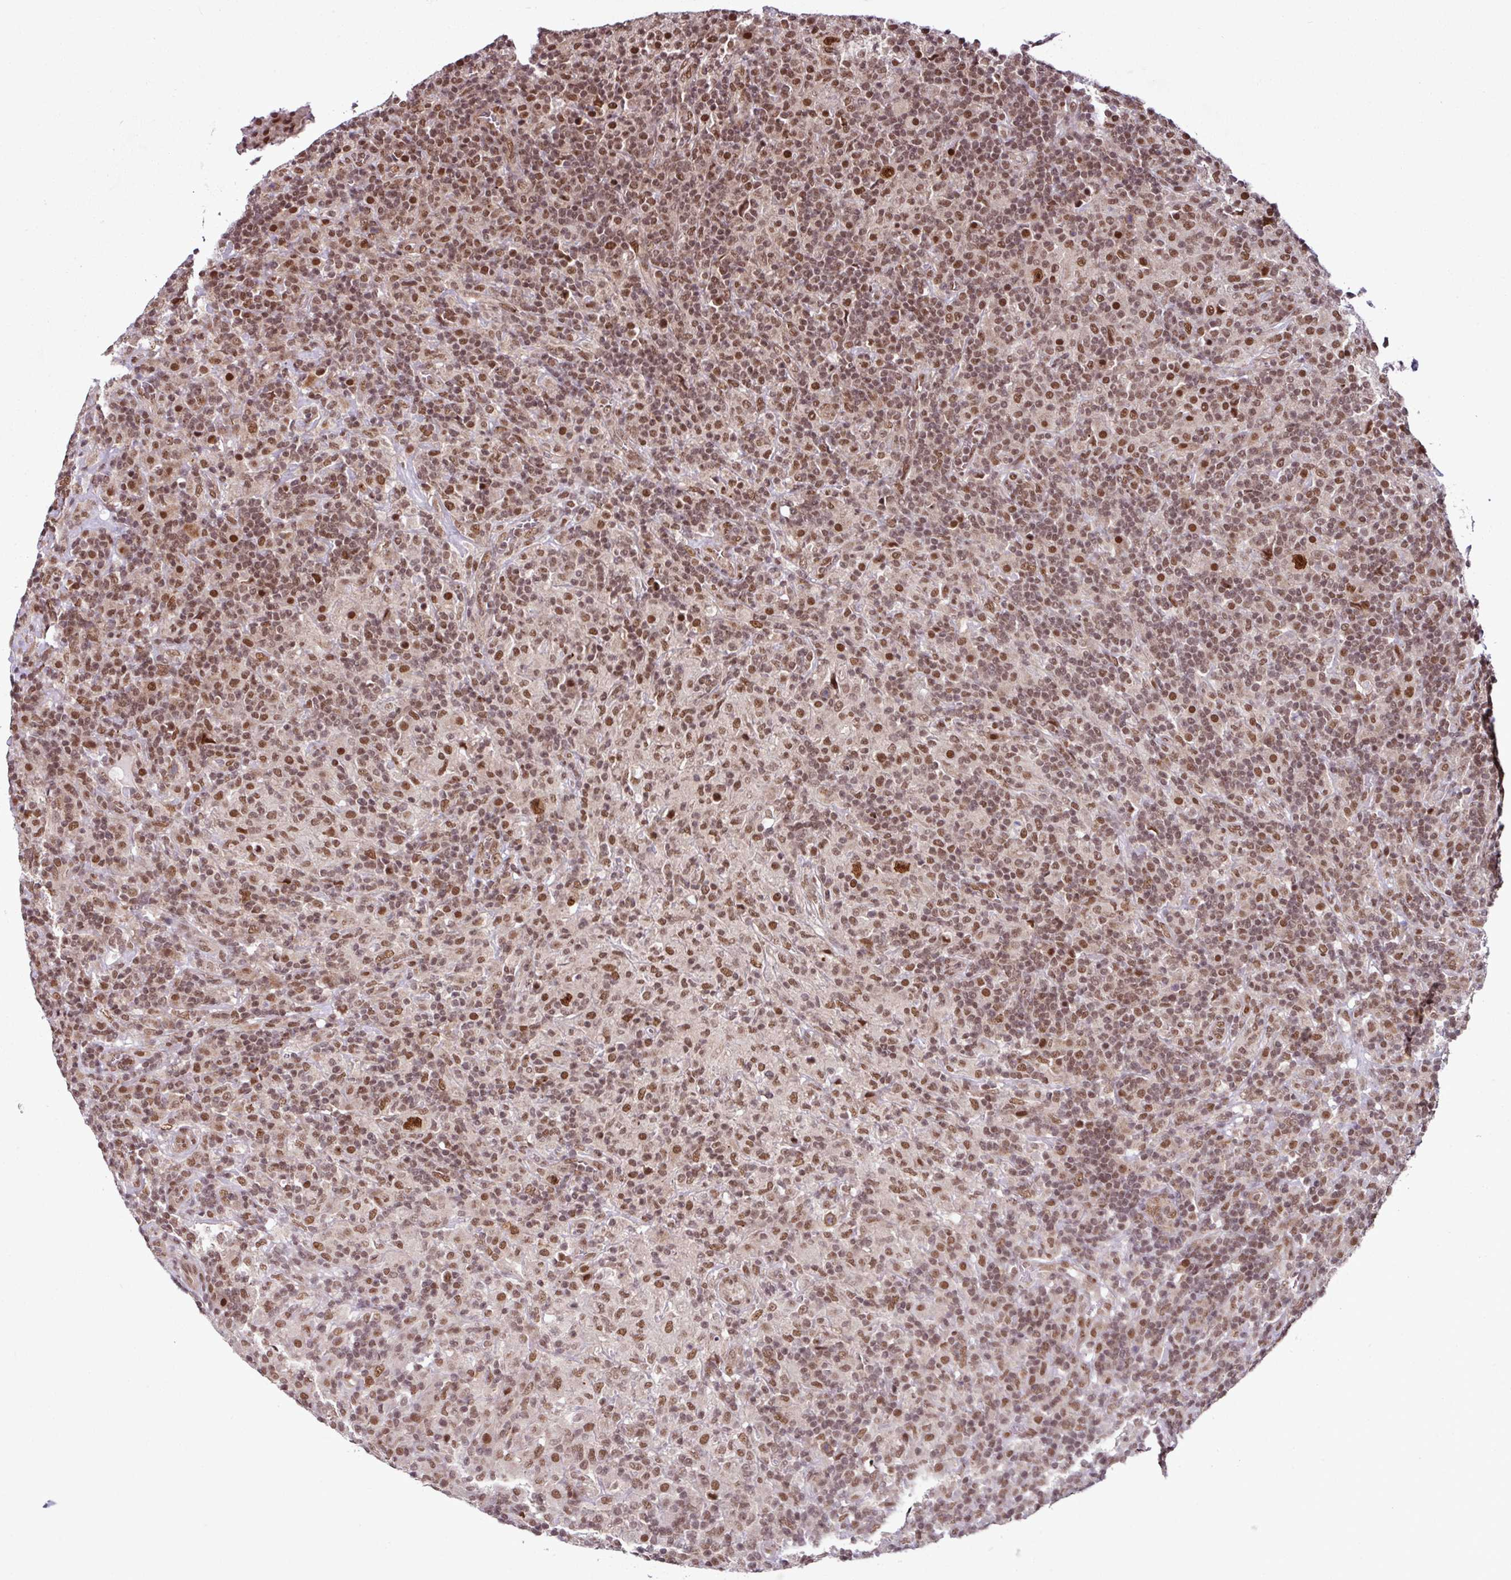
{"staining": {"intensity": "strong", "quantity": ">75%", "location": "nuclear"}, "tissue": "lymphoma", "cell_type": "Tumor cells", "image_type": "cancer", "snomed": [{"axis": "morphology", "description": "Hodgkin's disease, NOS"}, {"axis": "topography", "description": "Lymph node"}], "caption": "Immunohistochemical staining of lymphoma shows high levels of strong nuclear staining in approximately >75% of tumor cells.", "gene": "MORF4L2", "patient": {"sex": "male", "age": 70}}